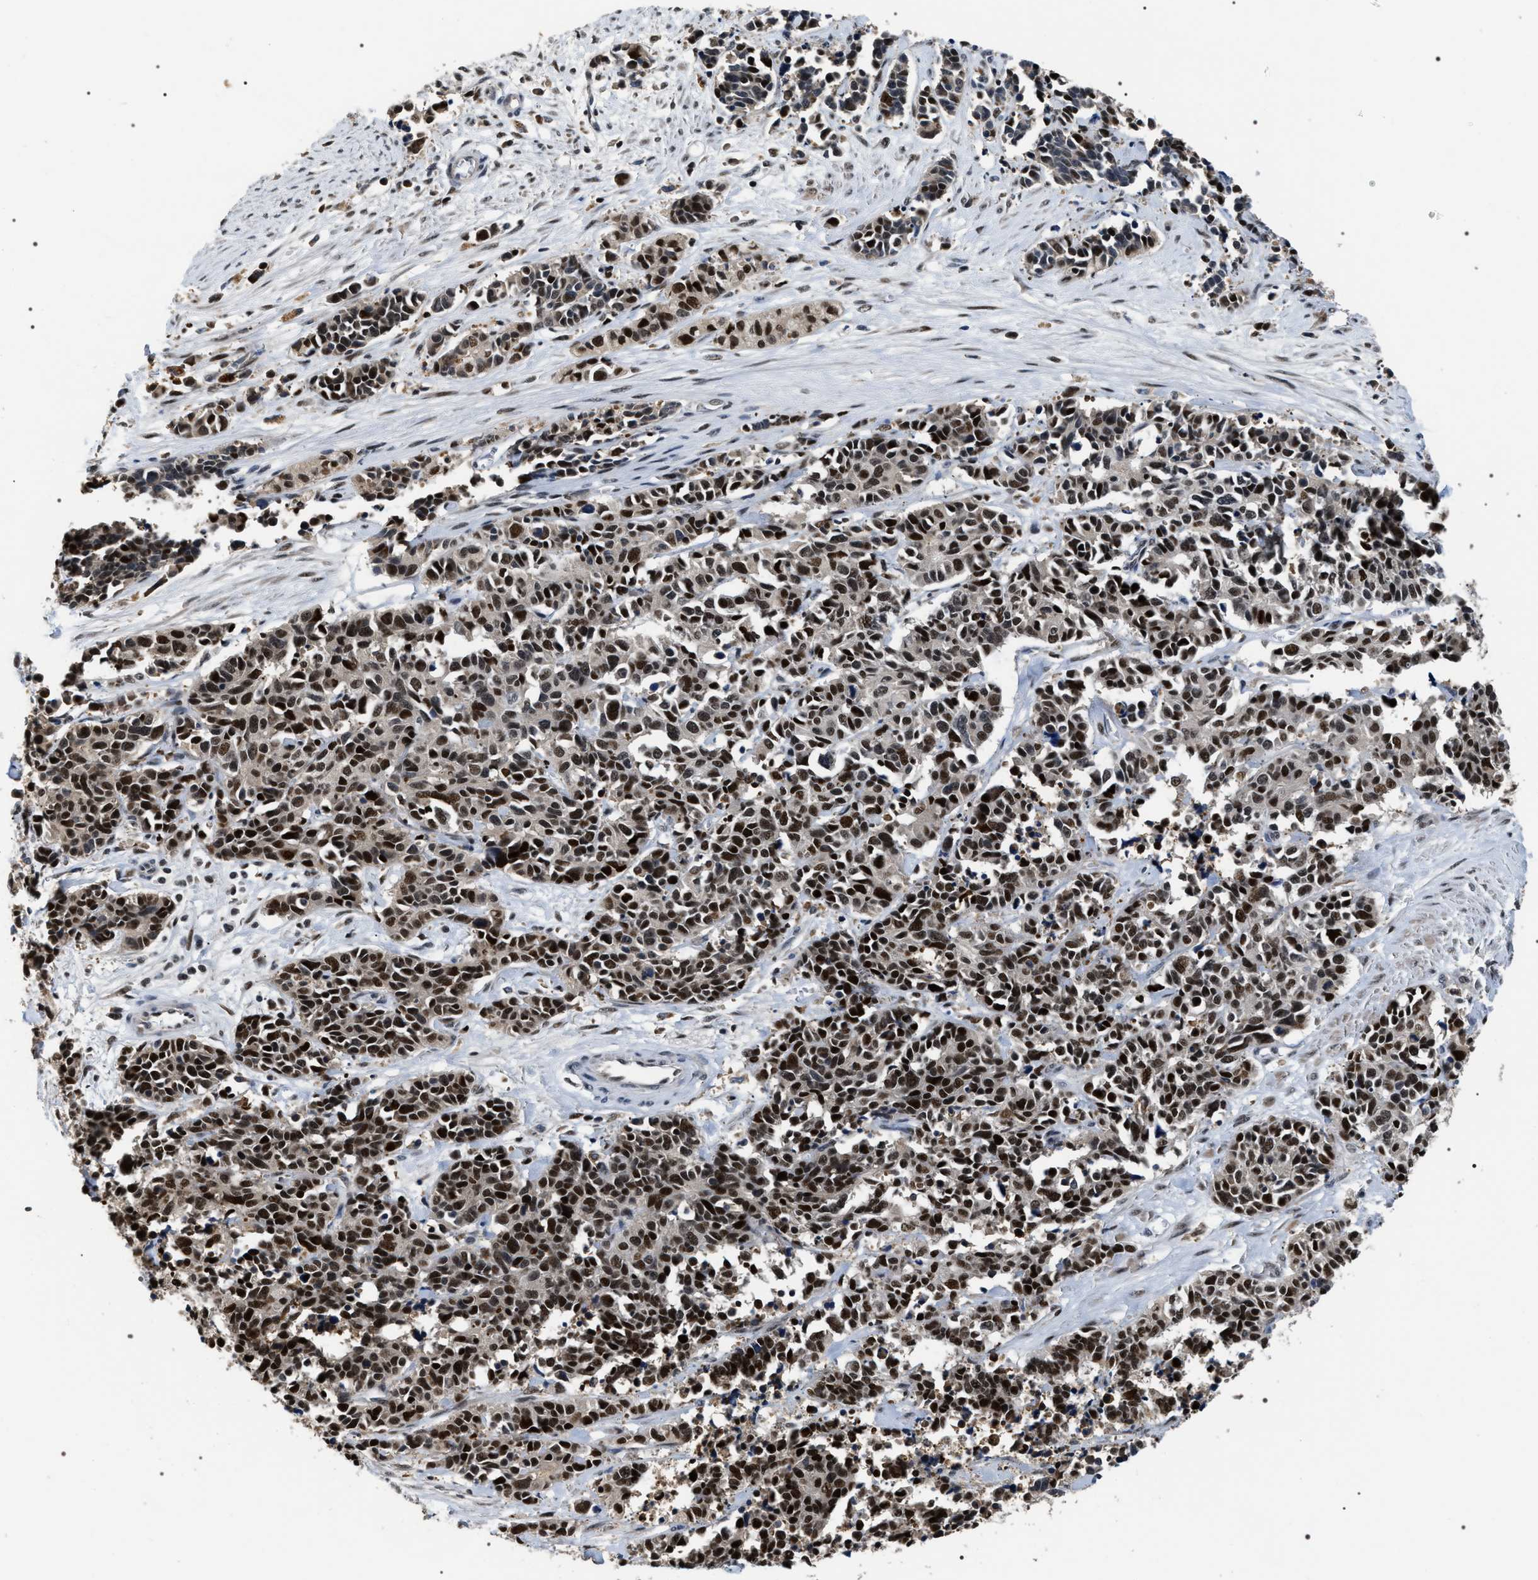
{"staining": {"intensity": "strong", "quantity": "25%-75%", "location": "nuclear"}, "tissue": "cervical cancer", "cell_type": "Tumor cells", "image_type": "cancer", "snomed": [{"axis": "morphology", "description": "Squamous cell carcinoma, NOS"}, {"axis": "topography", "description": "Cervix"}], "caption": "Strong nuclear protein positivity is seen in about 25%-75% of tumor cells in cervical cancer (squamous cell carcinoma).", "gene": "C7orf25", "patient": {"sex": "female", "age": 35}}